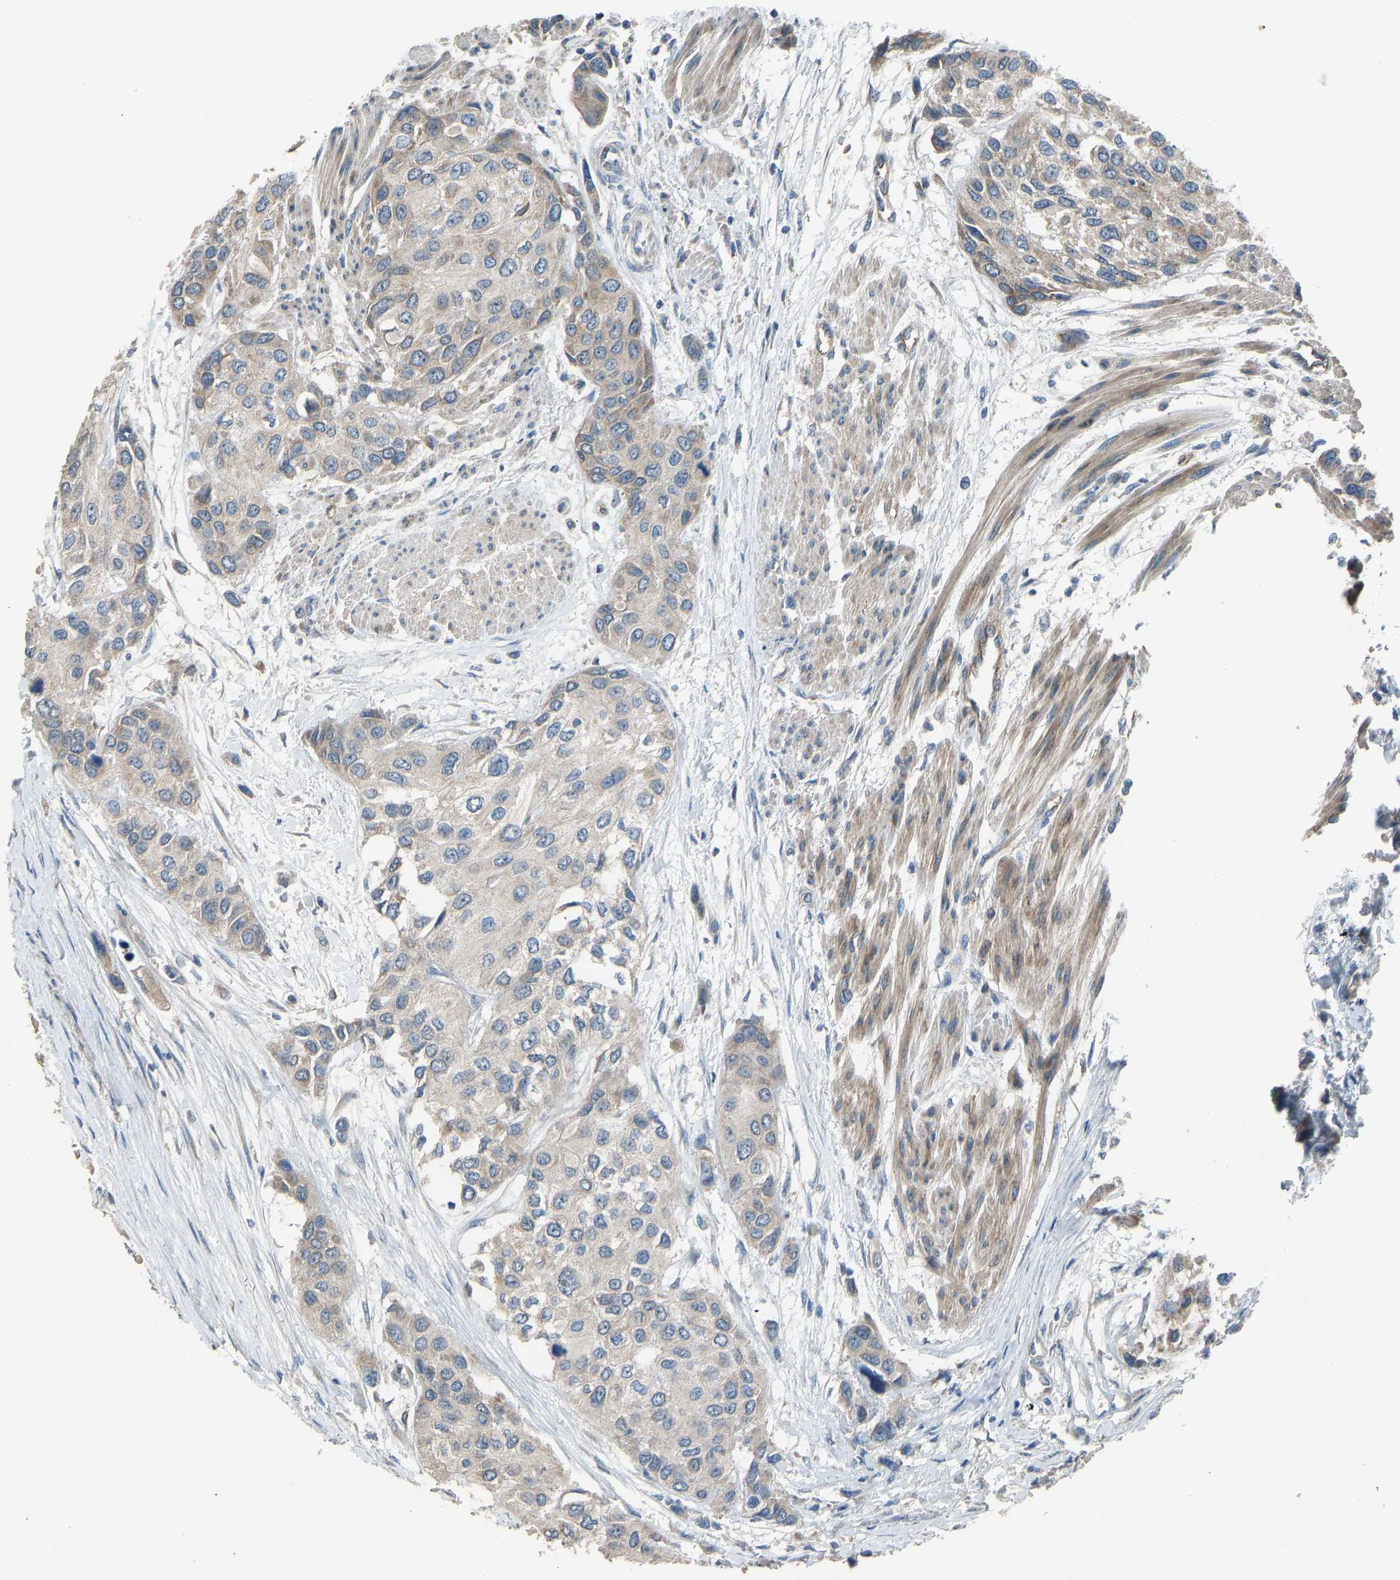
{"staining": {"intensity": "weak", "quantity": "<25%", "location": "cytoplasmic/membranous"}, "tissue": "urothelial cancer", "cell_type": "Tumor cells", "image_type": "cancer", "snomed": [{"axis": "morphology", "description": "Urothelial carcinoma, High grade"}, {"axis": "topography", "description": "Urinary bladder"}], "caption": "DAB immunohistochemical staining of human urothelial cancer demonstrates no significant positivity in tumor cells.", "gene": "TGFBR3", "patient": {"sex": "female", "age": 56}}